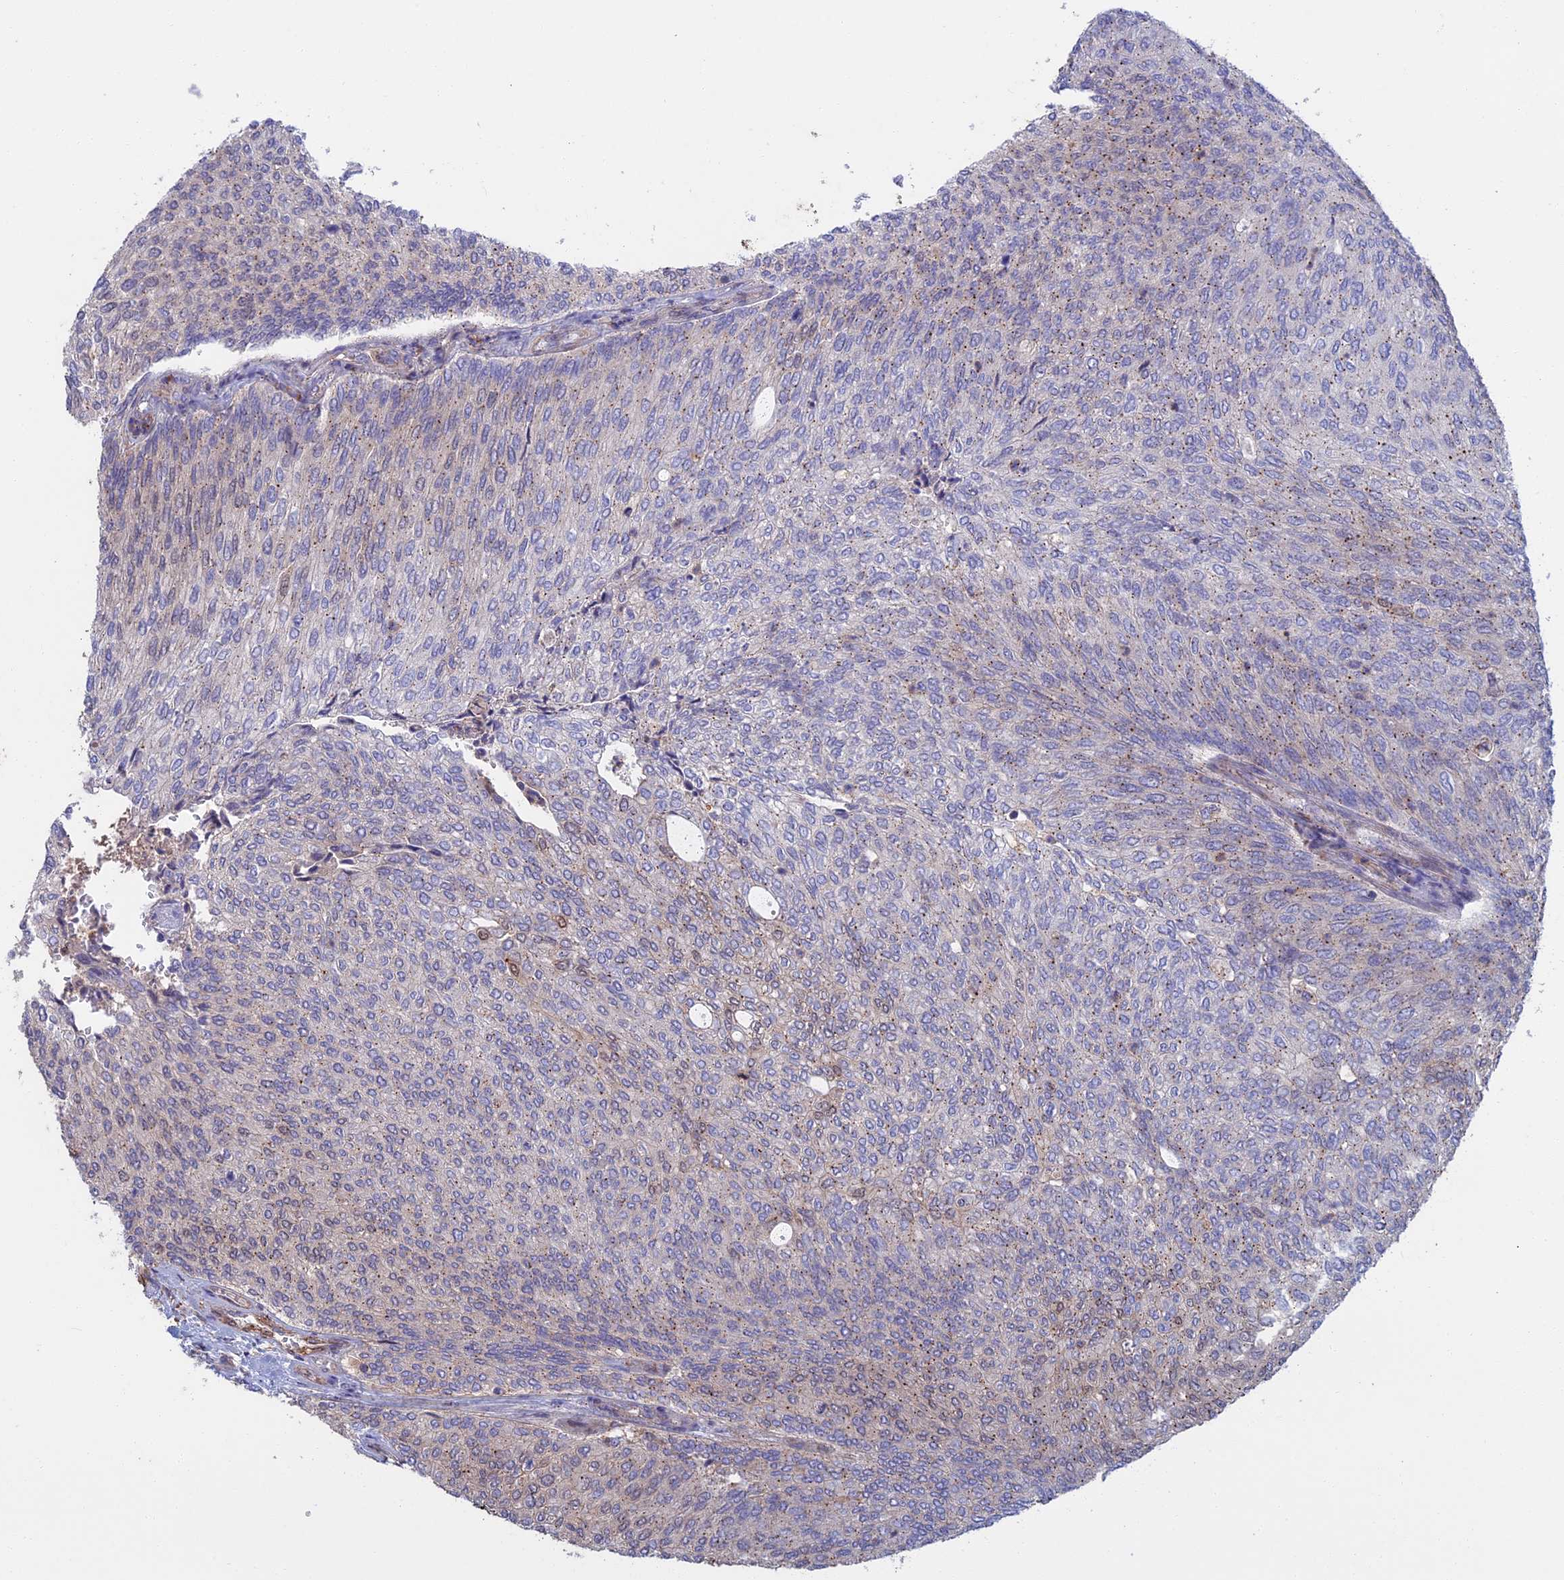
{"staining": {"intensity": "weak", "quantity": "<25%", "location": "cytoplasmic/membranous"}, "tissue": "urothelial cancer", "cell_type": "Tumor cells", "image_type": "cancer", "snomed": [{"axis": "morphology", "description": "Urothelial carcinoma, Low grade"}, {"axis": "topography", "description": "Urinary bladder"}], "caption": "This histopathology image is of urothelial carcinoma (low-grade) stained with IHC to label a protein in brown with the nuclei are counter-stained blue. There is no positivity in tumor cells.", "gene": "LYPD5", "patient": {"sex": "female", "age": 79}}